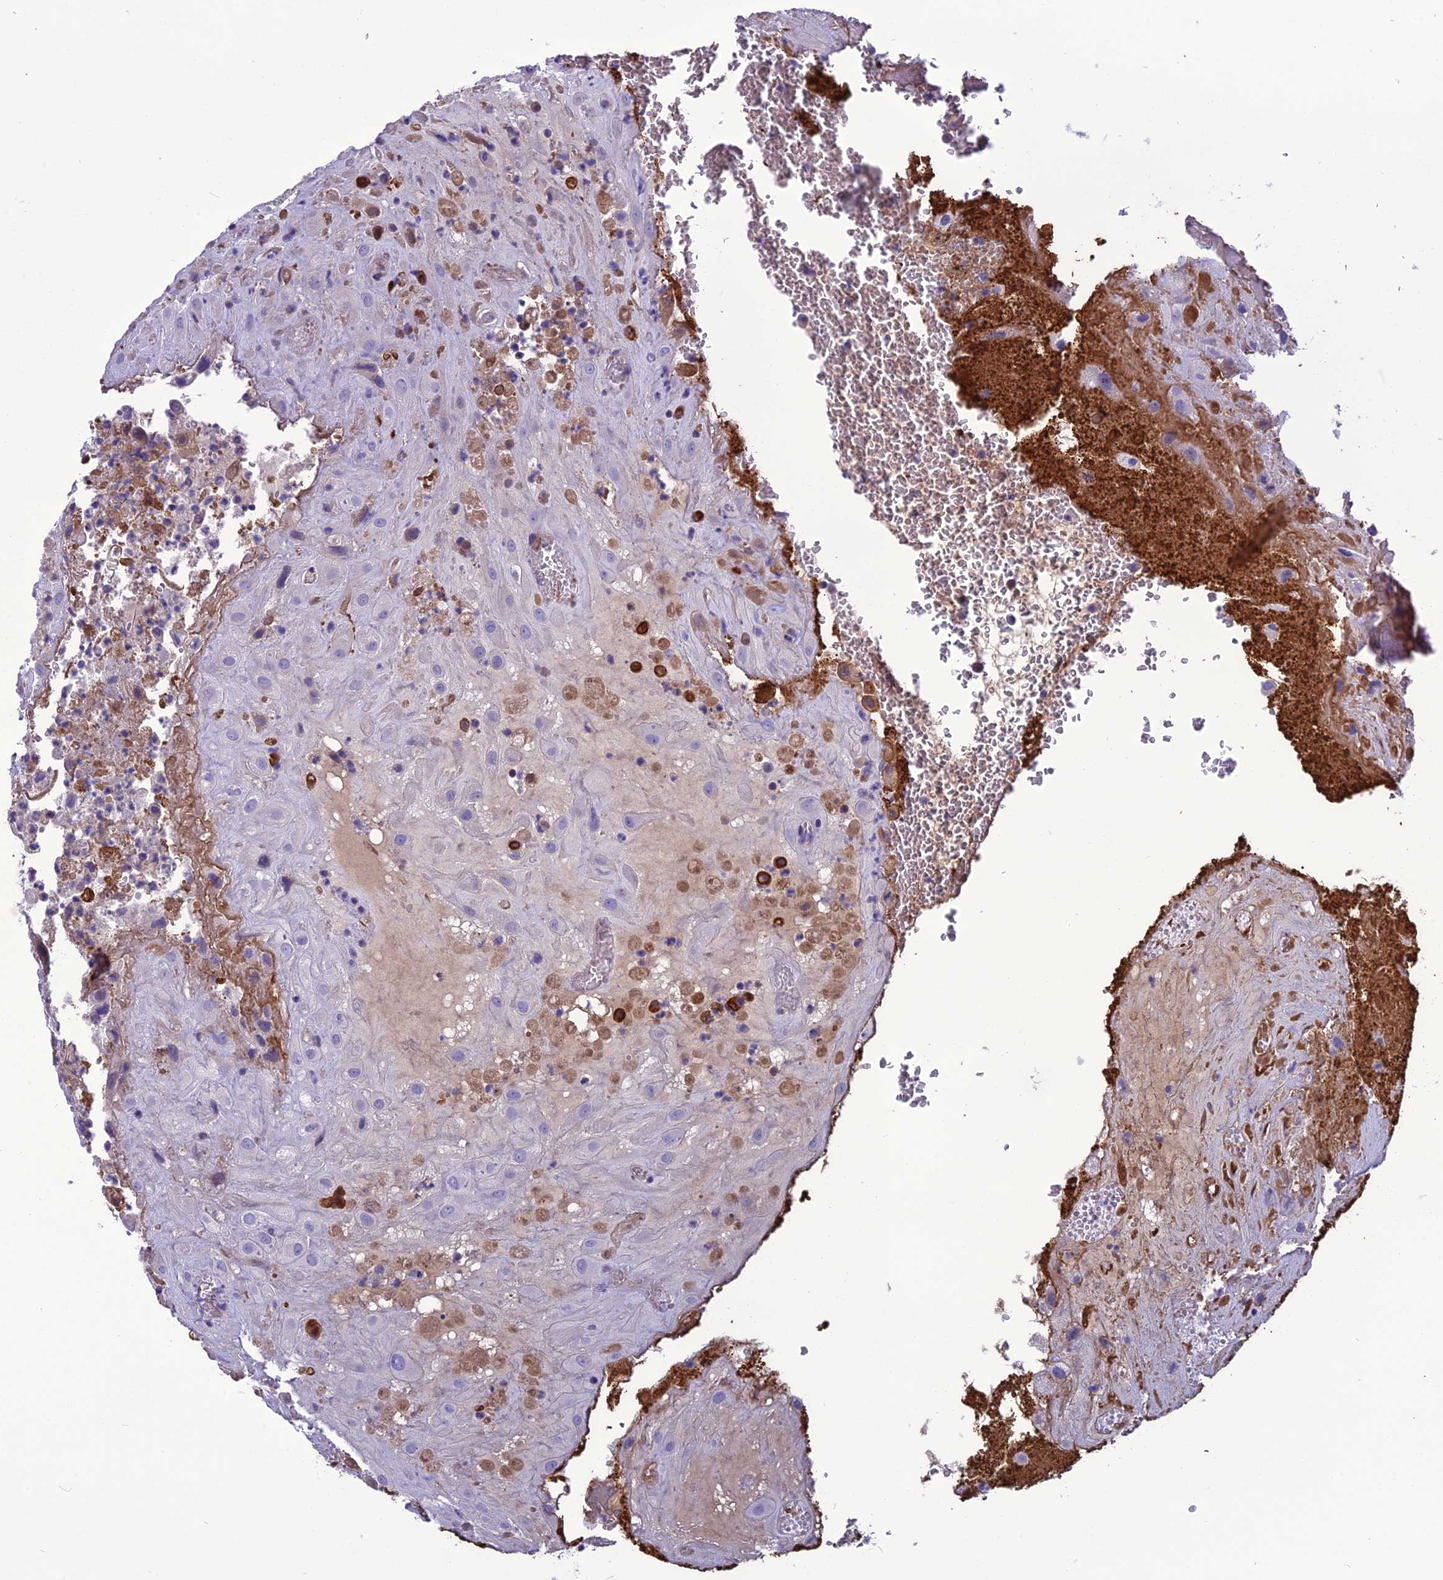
{"staining": {"intensity": "negative", "quantity": "none", "location": "none"}, "tissue": "placenta", "cell_type": "Decidual cells", "image_type": "normal", "snomed": [{"axis": "morphology", "description": "Normal tissue, NOS"}, {"axis": "topography", "description": "Placenta"}], "caption": "The histopathology image reveals no significant expression in decidual cells of placenta.", "gene": "BBS2", "patient": {"sex": "female", "age": 35}}